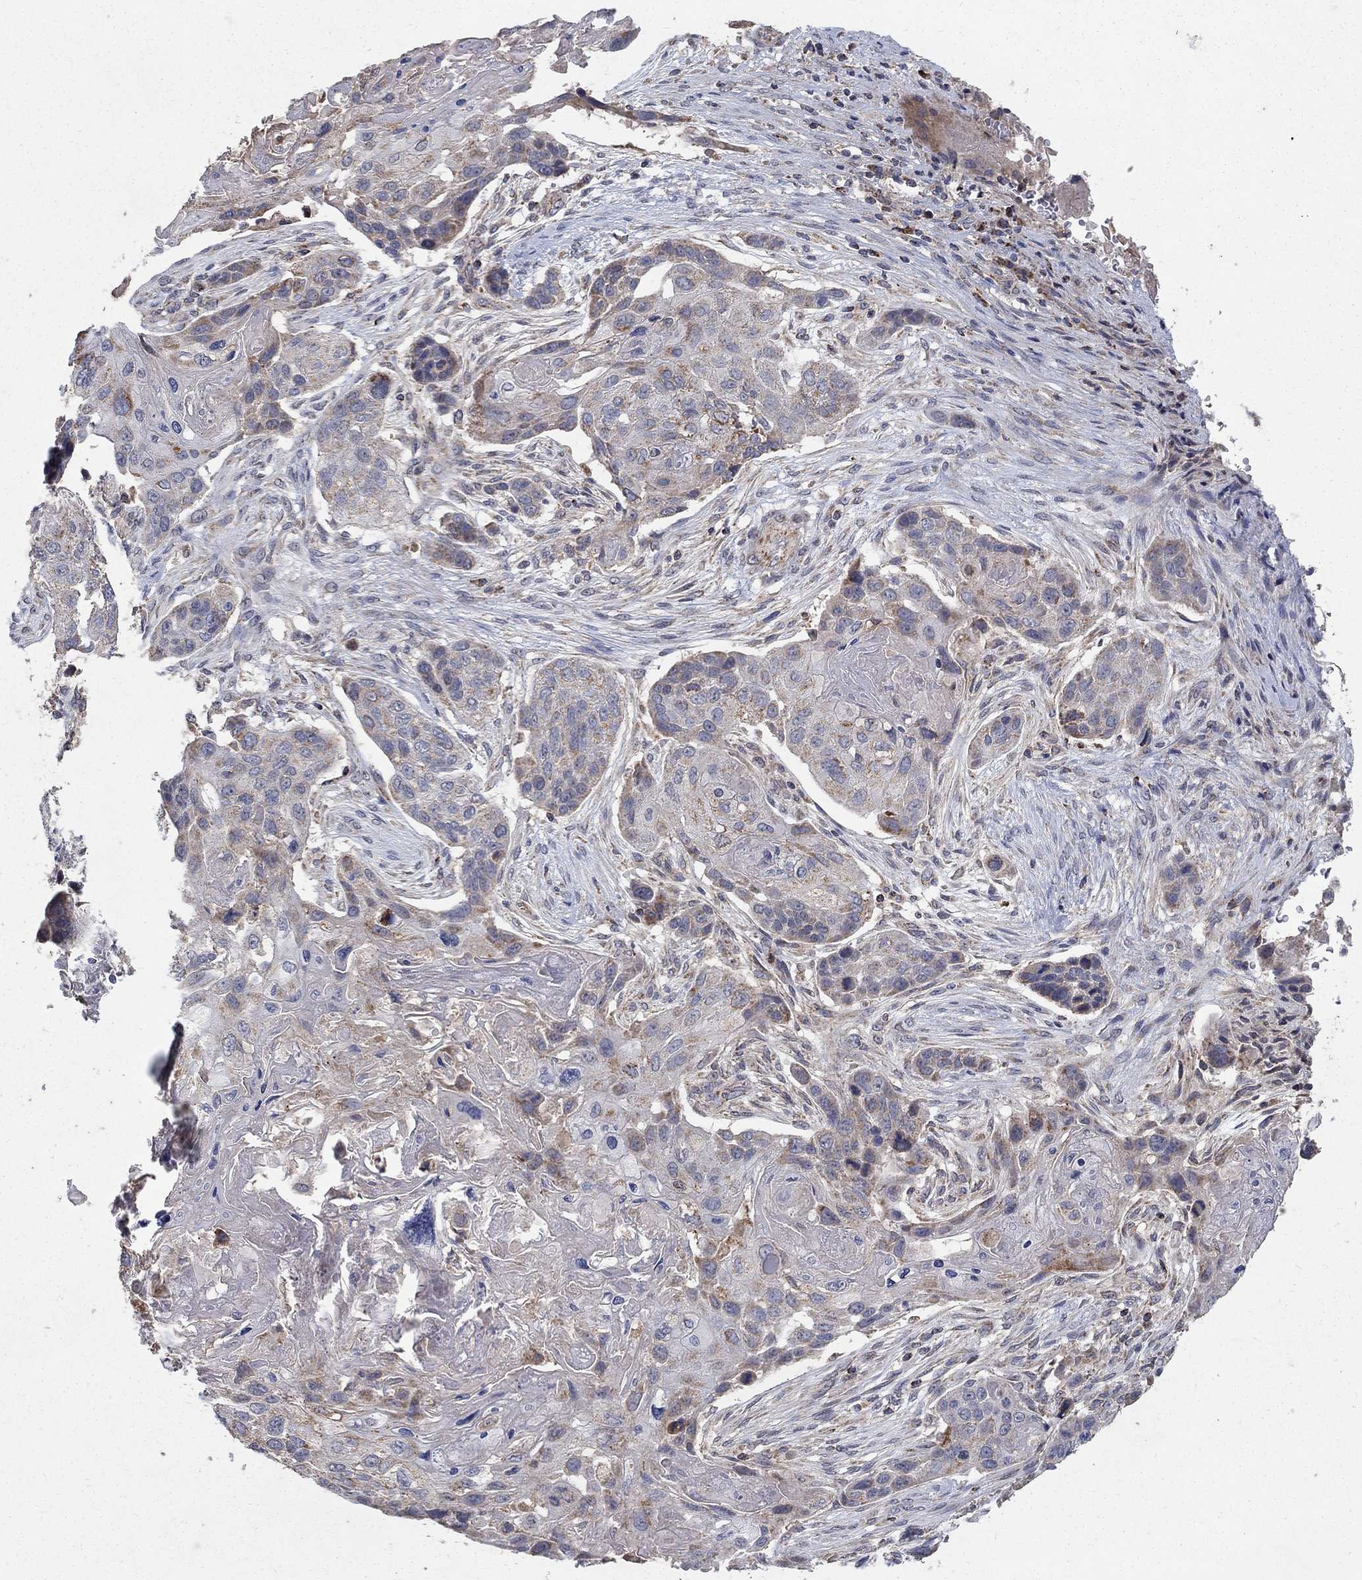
{"staining": {"intensity": "weak", "quantity": "25%-75%", "location": "cytoplasmic/membranous"}, "tissue": "lung cancer", "cell_type": "Tumor cells", "image_type": "cancer", "snomed": [{"axis": "morphology", "description": "Normal tissue, NOS"}, {"axis": "morphology", "description": "Squamous cell carcinoma, NOS"}, {"axis": "topography", "description": "Bronchus"}, {"axis": "topography", "description": "Lung"}], "caption": "Human lung squamous cell carcinoma stained for a protein (brown) shows weak cytoplasmic/membranous positive positivity in about 25%-75% of tumor cells.", "gene": "GPSM1", "patient": {"sex": "male", "age": 69}}